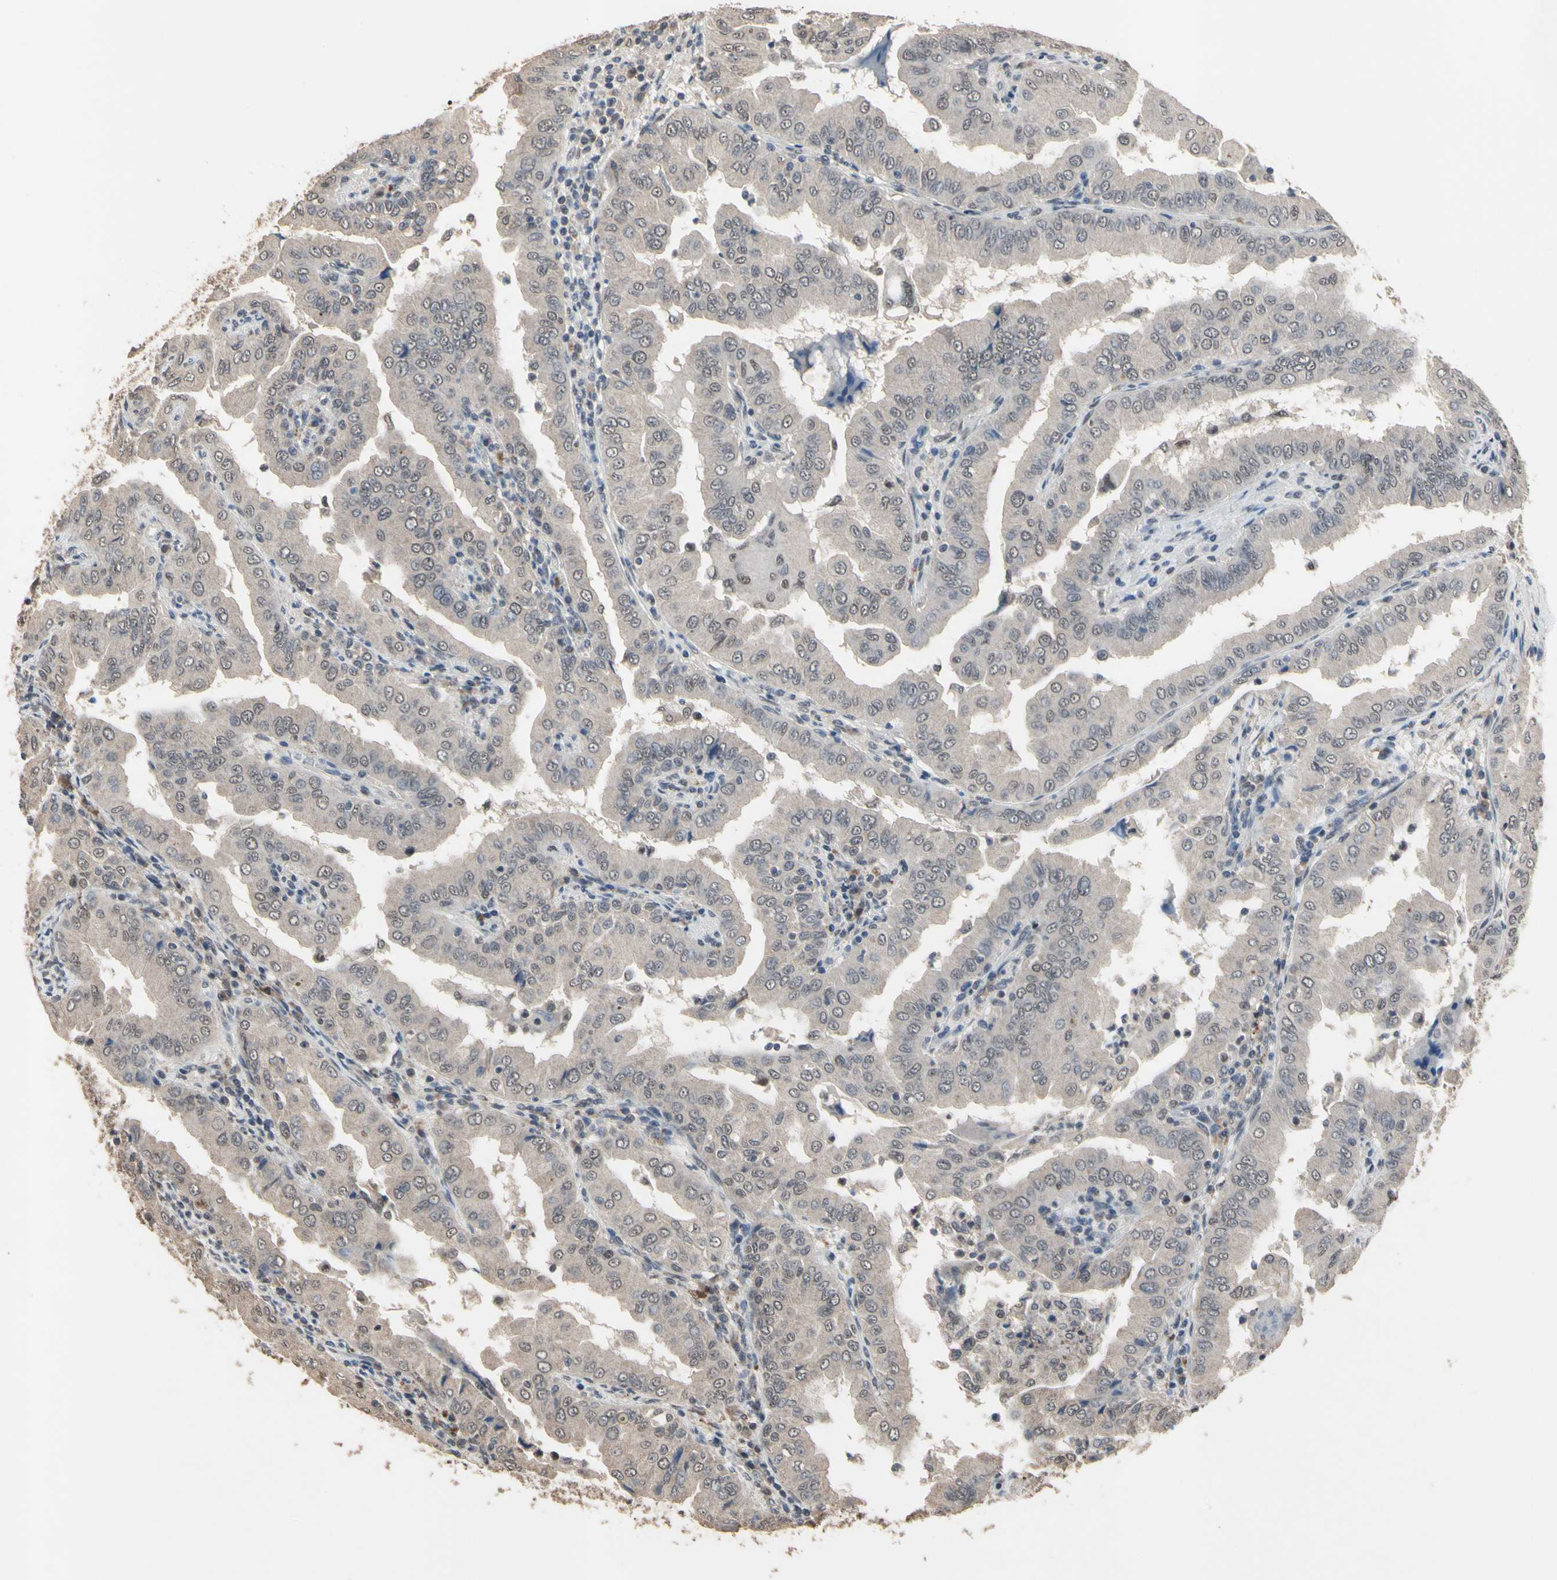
{"staining": {"intensity": "weak", "quantity": ">75%", "location": "cytoplasmic/membranous"}, "tissue": "thyroid cancer", "cell_type": "Tumor cells", "image_type": "cancer", "snomed": [{"axis": "morphology", "description": "Papillary adenocarcinoma, NOS"}, {"axis": "topography", "description": "Thyroid gland"}], "caption": "A brown stain shows weak cytoplasmic/membranous positivity of a protein in papillary adenocarcinoma (thyroid) tumor cells.", "gene": "ZNF174", "patient": {"sex": "male", "age": 33}}